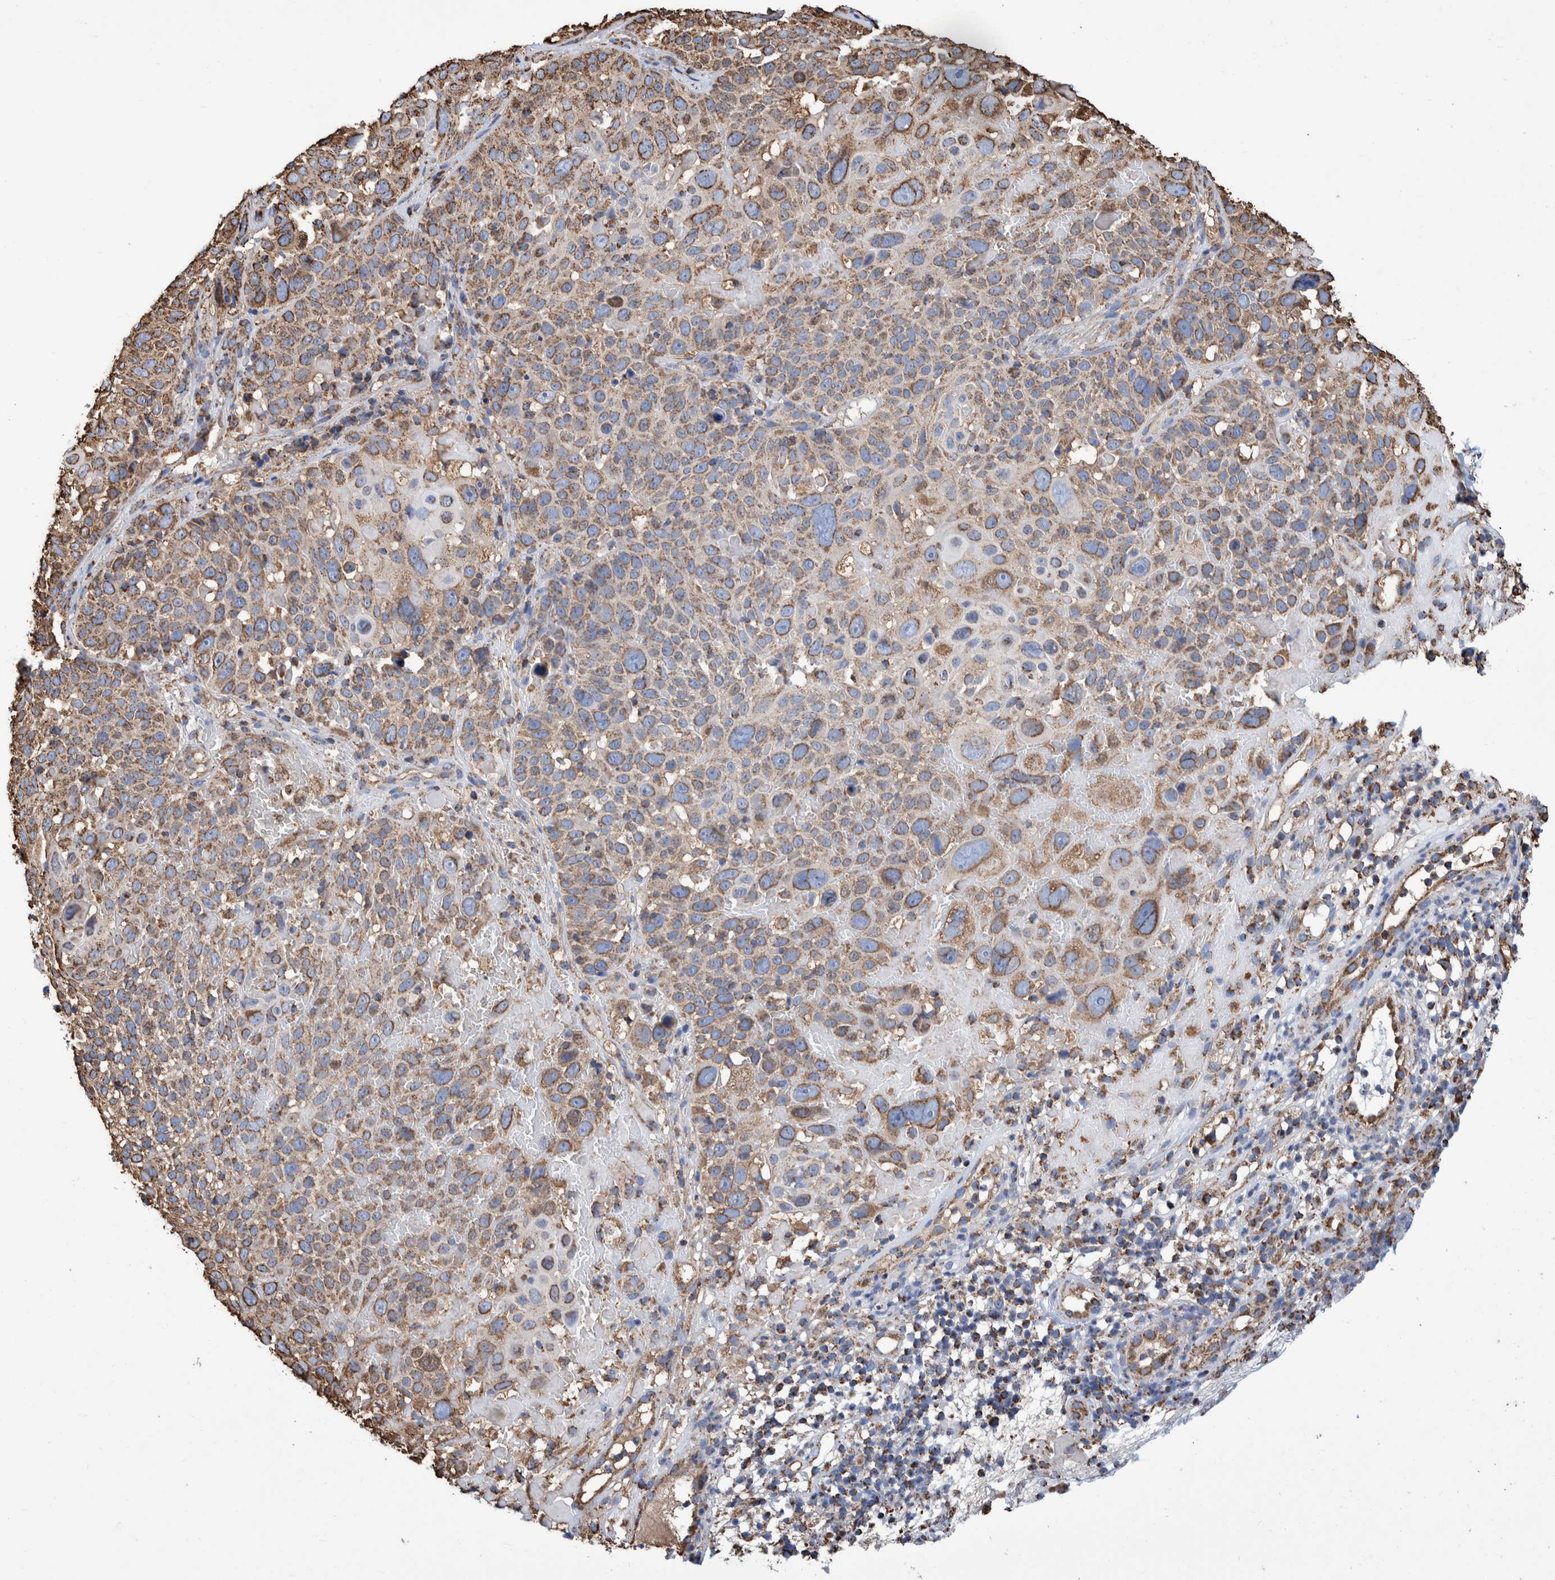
{"staining": {"intensity": "moderate", "quantity": ">75%", "location": "cytoplasmic/membranous"}, "tissue": "cervical cancer", "cell_type": "Tumor cells", "image_type": "cancer", "snomed": [{"axis": "morphology", "description": "Squamous cell carcinoma, NOS"}, {"axis": "topography", "description": "Cervix"}], "caption": "A brown stain labels moderate cytoplasmic/membranous staining of a protein in human cervical cancer (squamous cell carcinoma) tumor cells.", "gene": "VPS26C", "patient": {"sex": "female", "age": 74}}